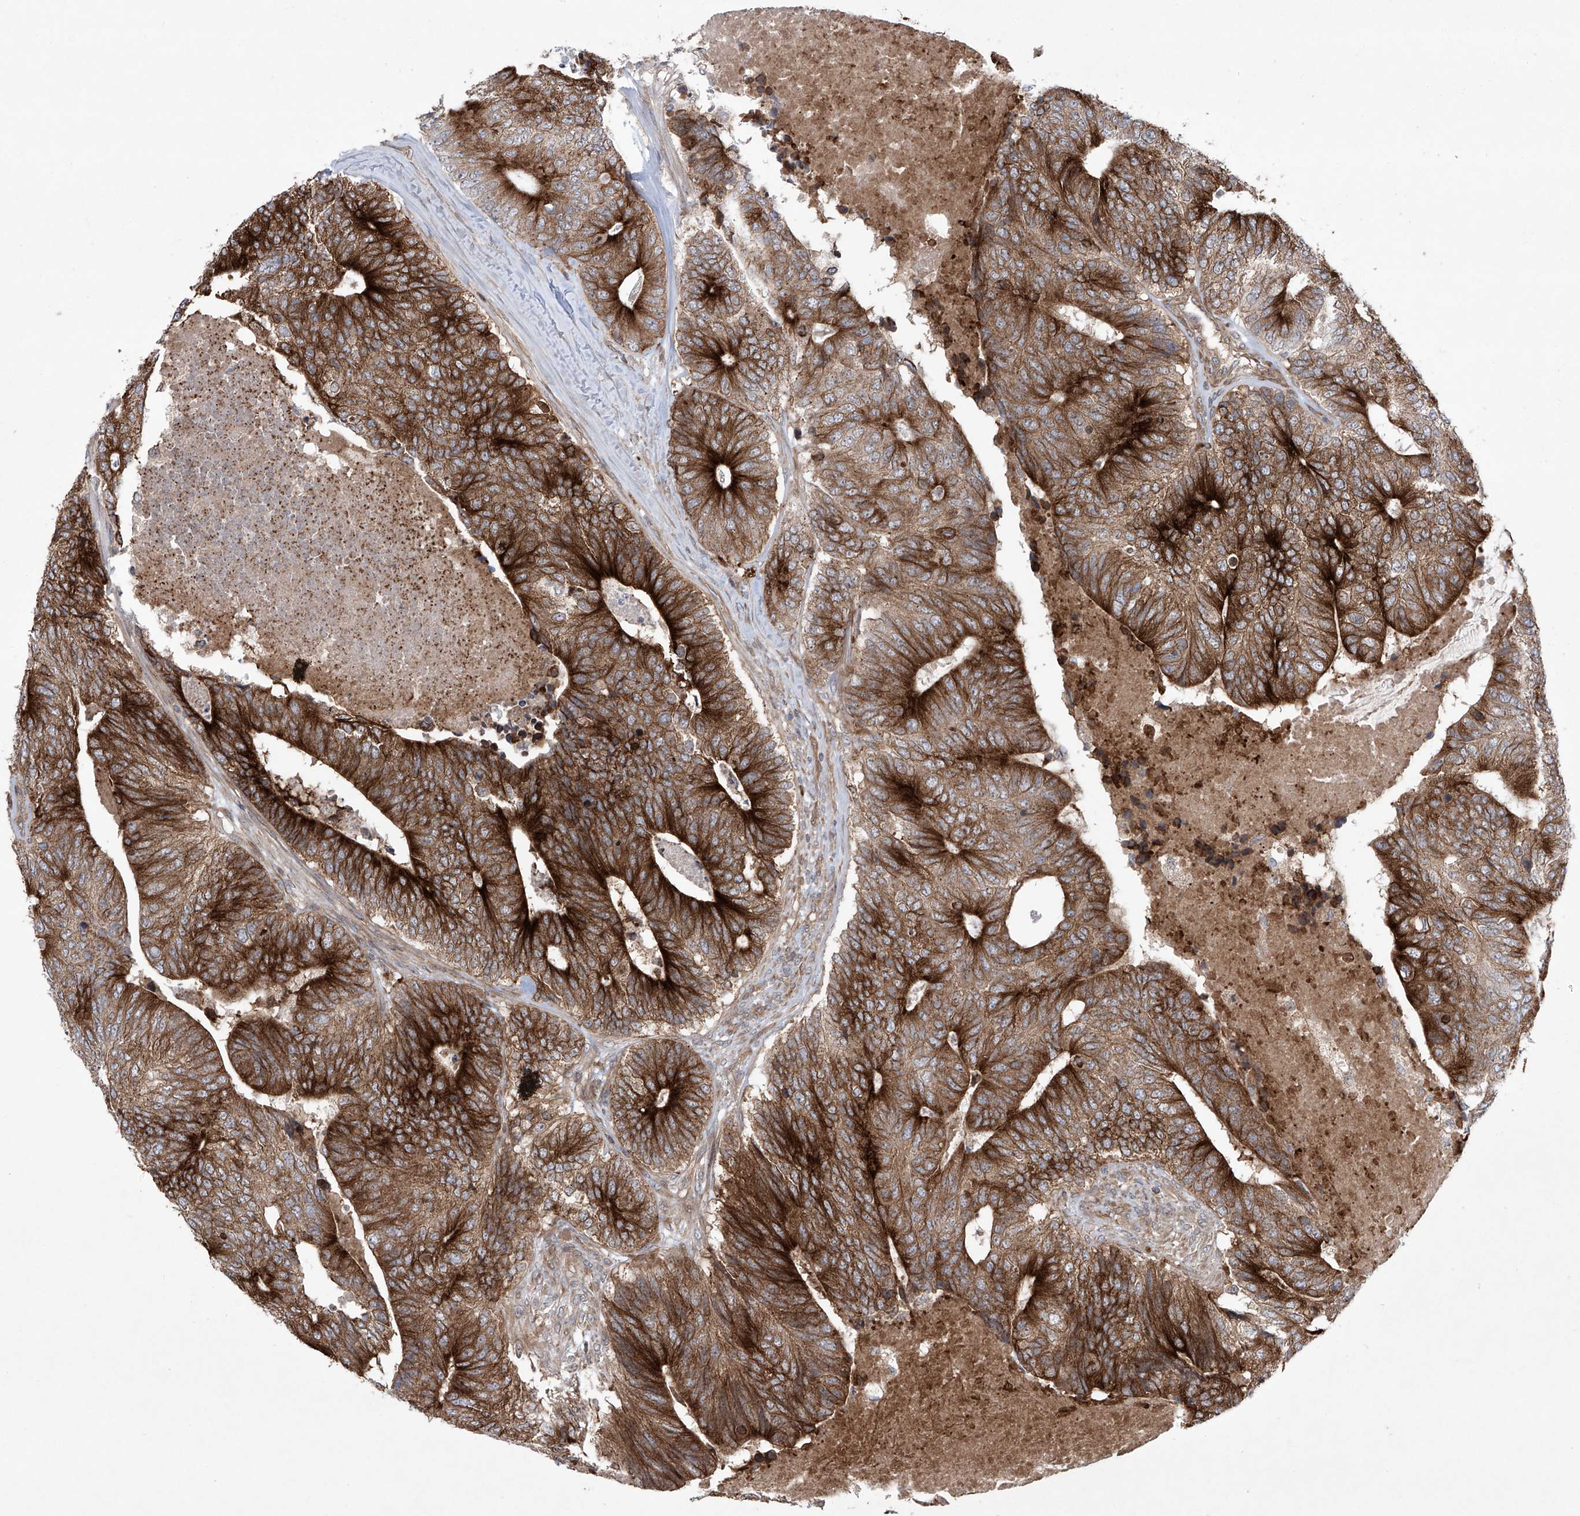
{"staining": {"intensity": "strong", "quantity": ">75%", "location": "cytoplasmic/membranous"}, "tissue": "colorectal cancer", "cell_type": "Tumor cells", "image_type": "cancer", "snomed": [{"axis": "morphology", "description": "Adenocarcinoma, NOS"}, {"axis": "topography", "description": "Colon"}], "caption": "An image of adenocarcinoma (colorectal) stained for a protein demonstrates strong cytoplasmic/membranous brown staining in tumor cells.", "gene": "KLC4", "patient": {"sex": "female", "age": 67}}